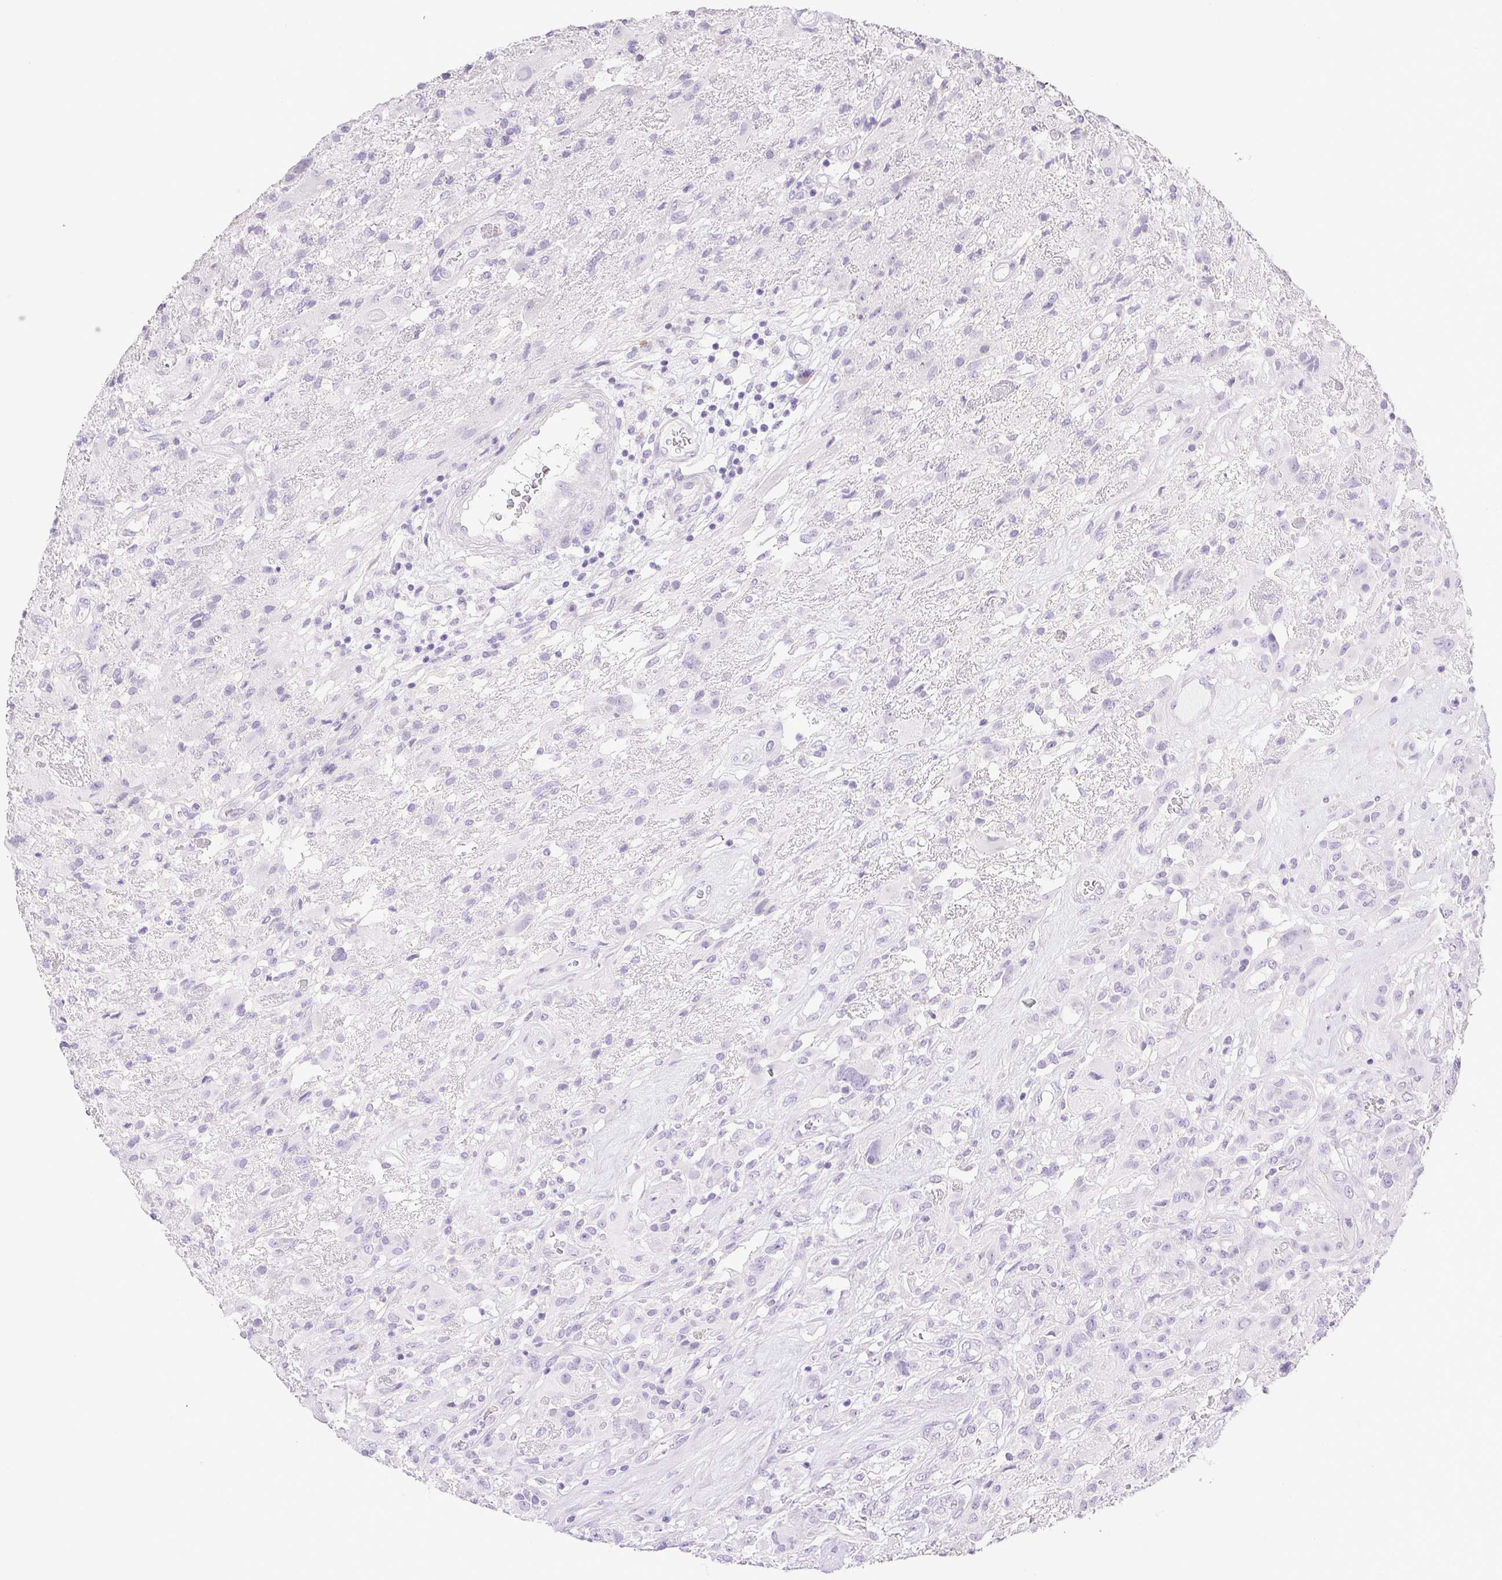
{"staining": {"intensity": "negative", "quantity": "none", "location": "none"}, "tissue": "glioma", "cell_type": "Tumor cells", "image_type": "cancer", "snomed": [{"axis": "morphology", "description": "Glioma, malignant, High grade"}, {"axis": "topography", "description": "Brain"}], "caption": "A photomicrograph of glioma stained for a protein demonstrates no brown staining in tumor cells. (DAB IHC with hematoxylin counter stain).", "gene": "PAPPA2", "patient": {"sex": "male", "age": 46}}